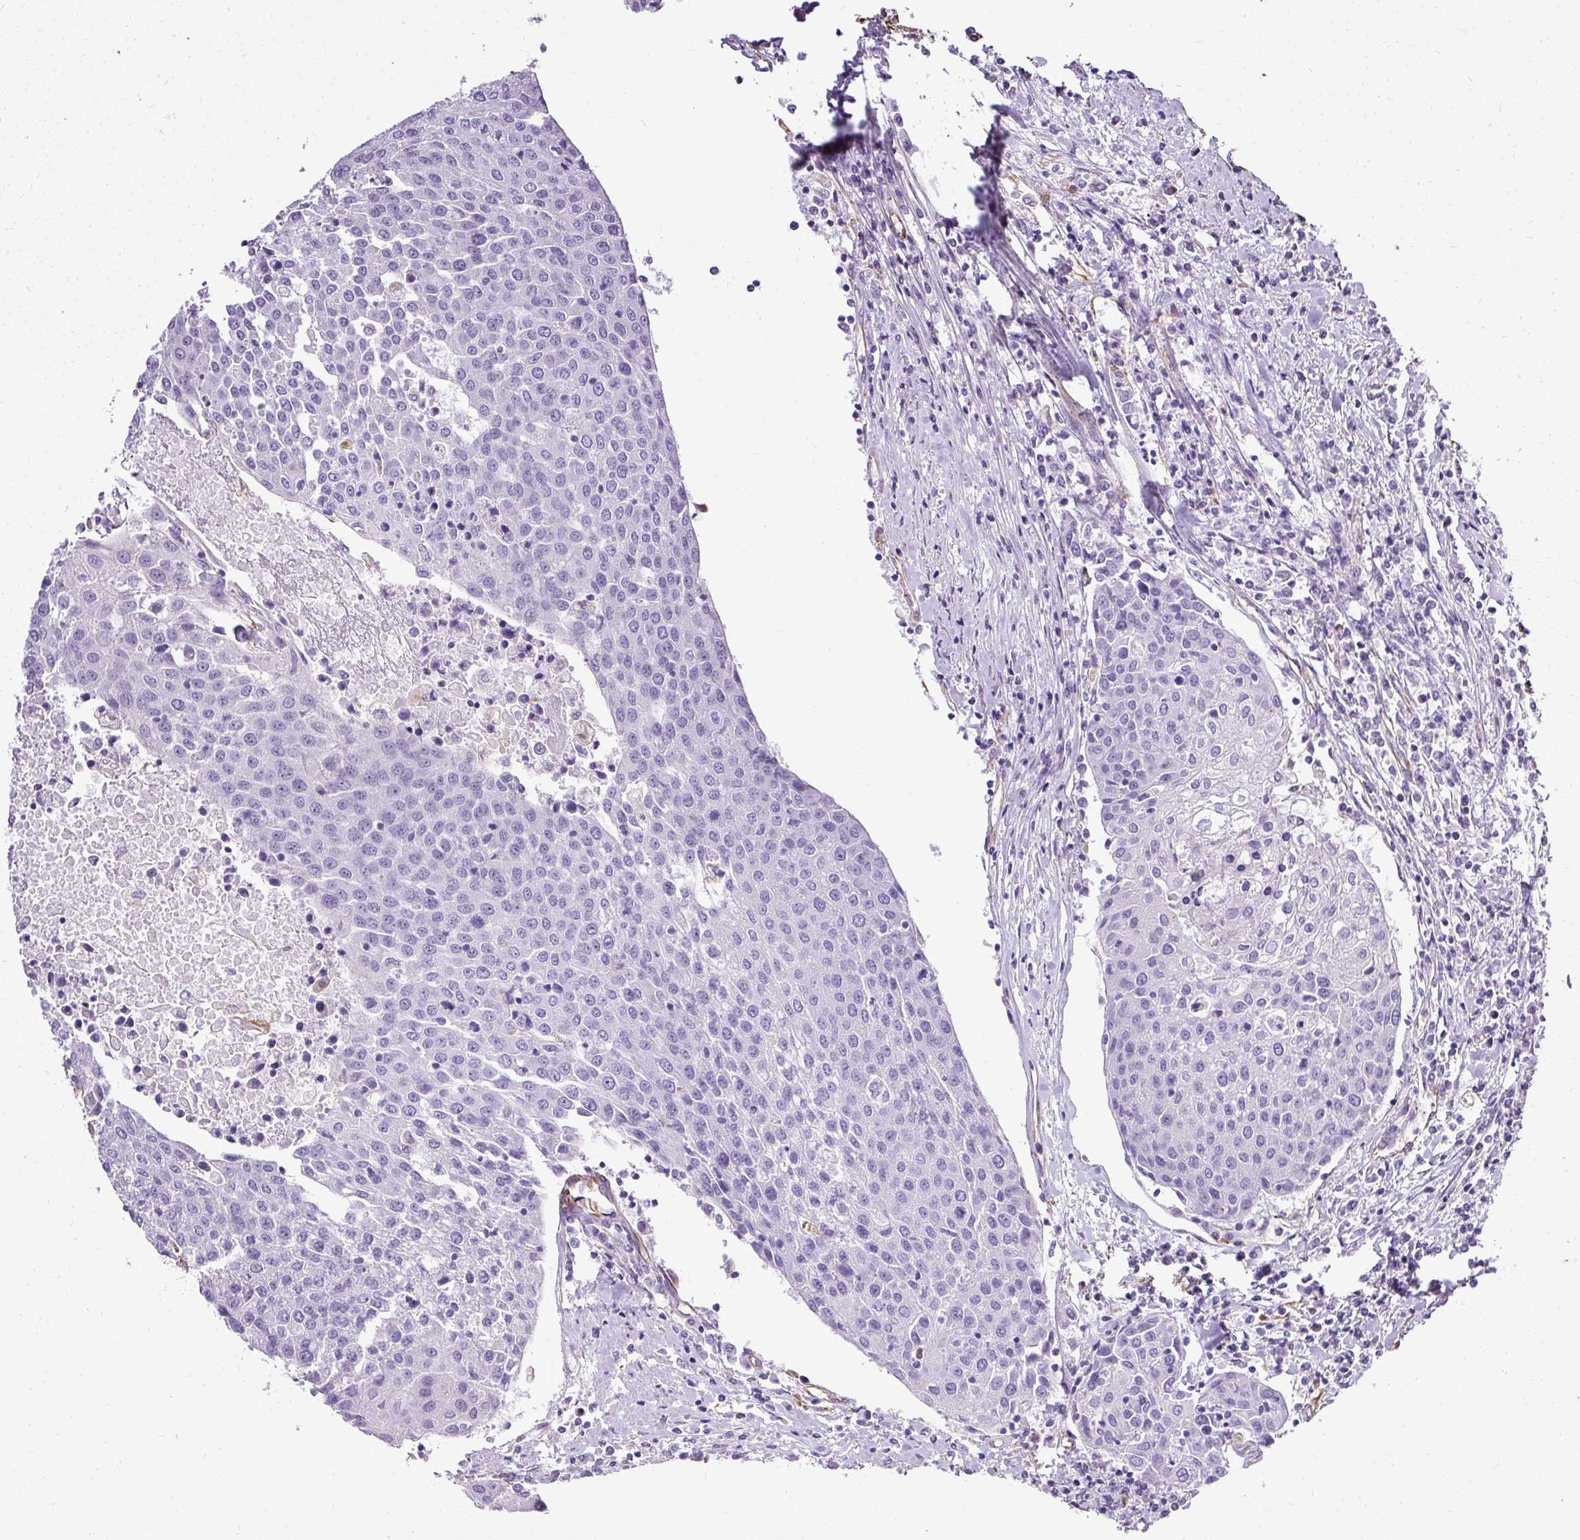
{"staining": {"intensity": "negative", "quantity": "none", "location": "none"}, "tissue": "urothelial cancer", "cell_type": "Tumor cells", "image_type": "cancer", "snomed": [{"axis": "morphology", "description": "Urothelial carcinoma, High grade"}, {"axis": "topography", "description": "Urinary bladder"}], "caption": "Immunohistochemistry (IHC) of human urothelial carcinoma (high-grade) shows no staining in tumor cells.", "gene": "PLS1", "patient": {"sex": "female", "age": 85}}